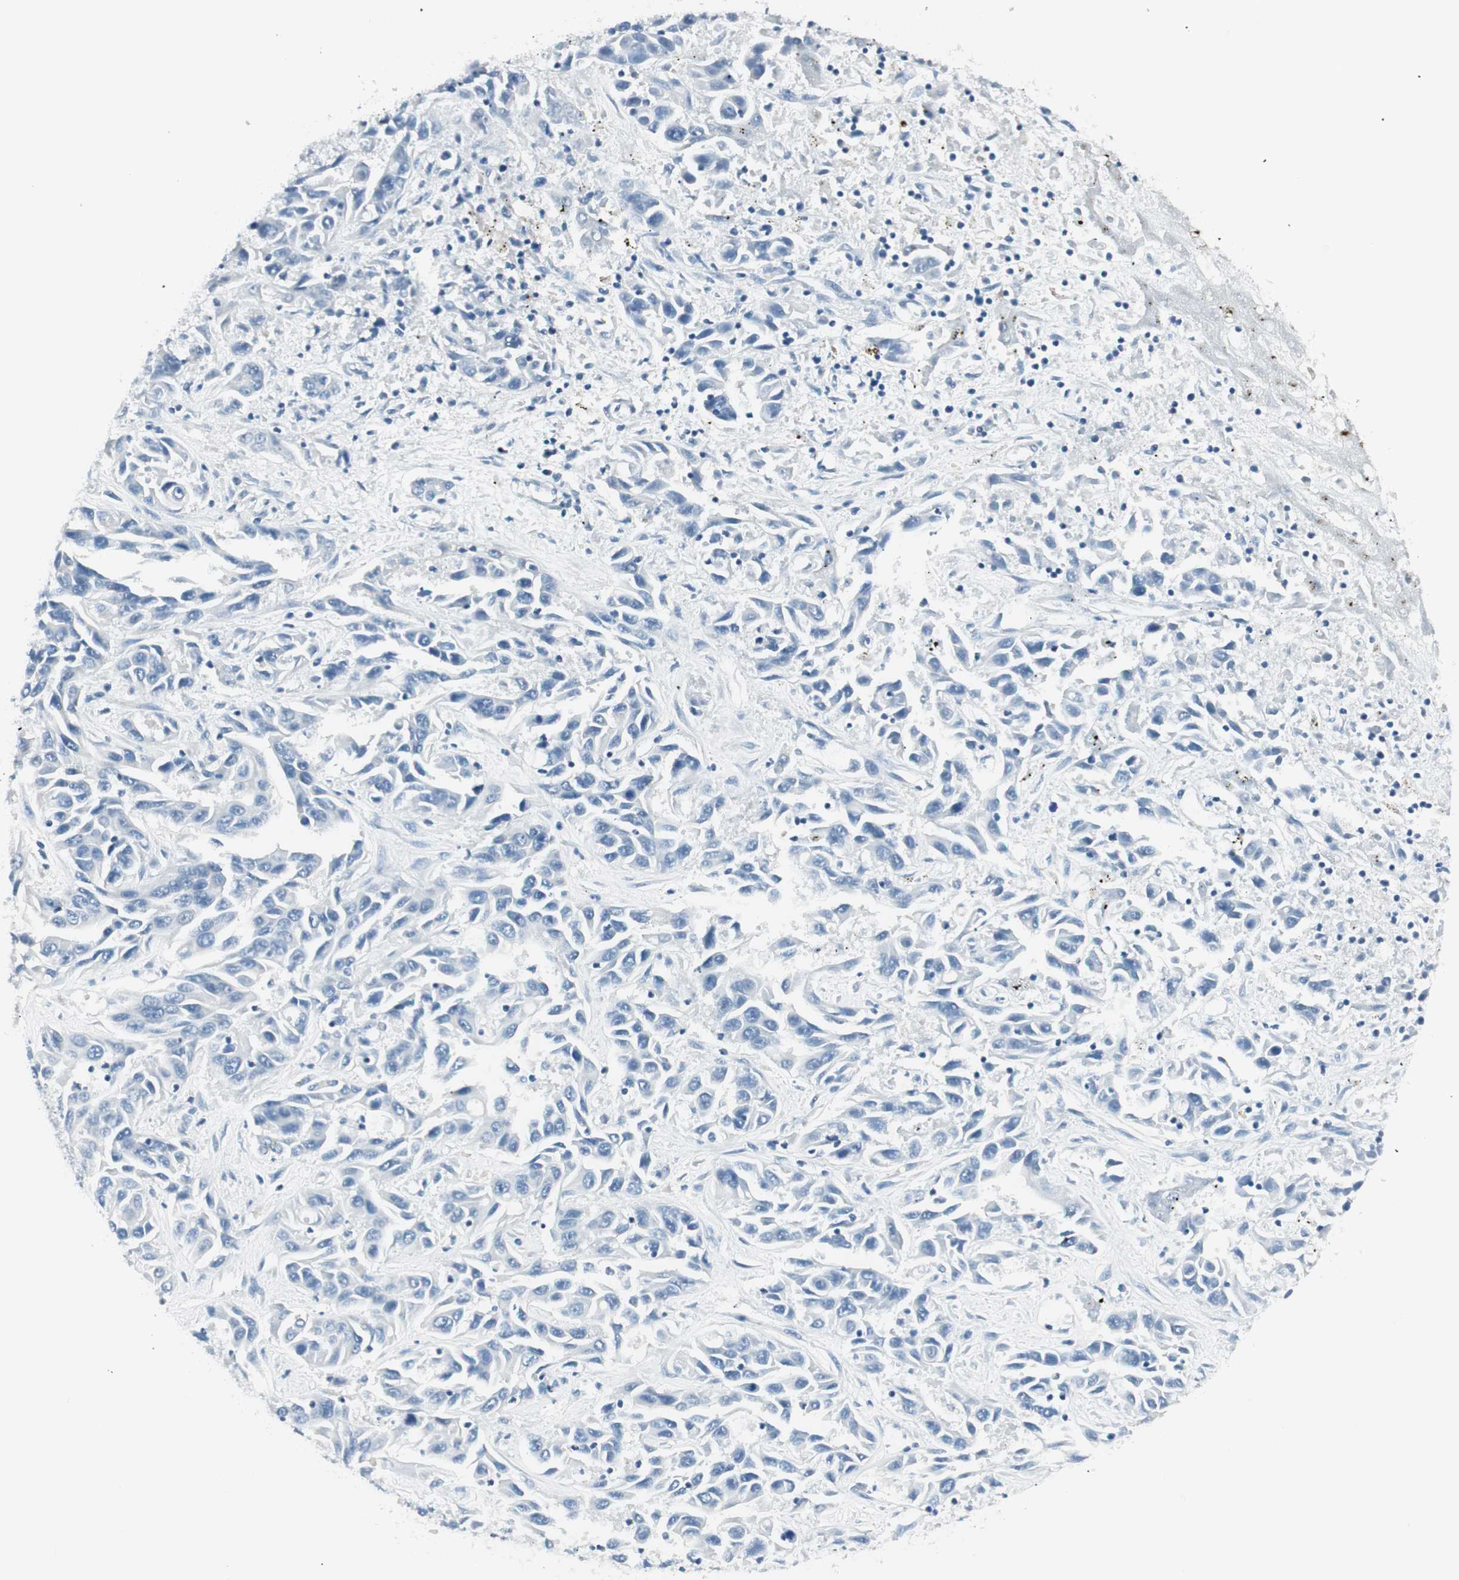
{"staining": {"intensity": "negative", "quantity": "none", "location": "none"}, "tissue": "liver cancer", "cell_type": "Tumor cells", "image_type": "cancer", "snomed": [{"axis": "morphology", "description": "Cholangiocarcinoma"}, {"axis": "topography", "description": "Liver"}], "caption": "Tumor cells are negative for brown protein staining in liver cancer (cholangiocarcinoma).", "gene": "HOXB13", "patient": {"sex": "female", "age": 52}}